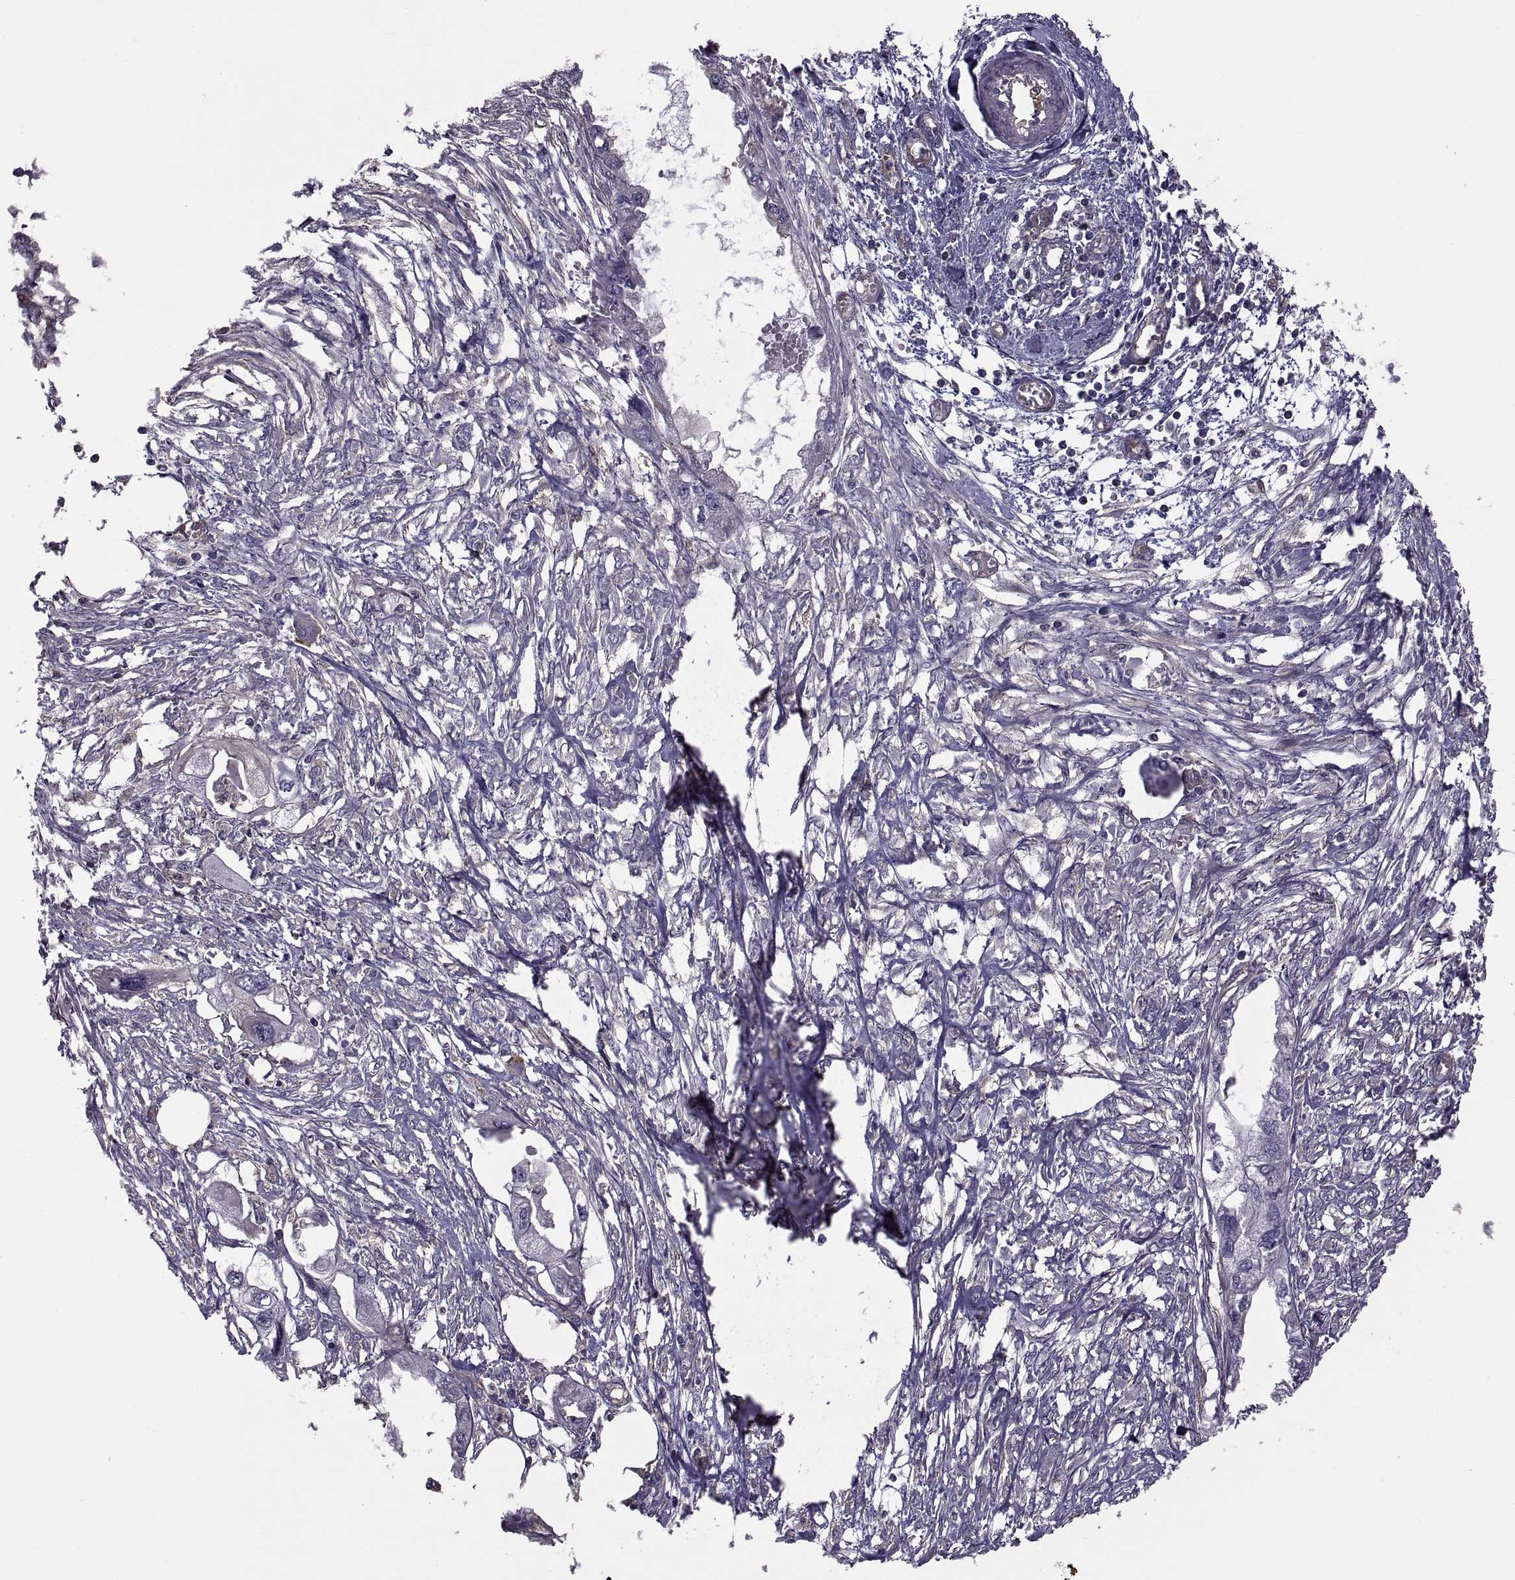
{"staining": {"intensity": "negative", "quantity": "none", "location": "none"}, "tissue": "endometrial cancer", "cell_type": "Tumor cells", "image_type": "cancer", "snomed": [{"axis": "morphology", "description": "Adenocarcinoma, NOS"}, {"axis": "morphology", "description": "Adenocarcinoma, metastatic, NOS"}, {"axis": "topography", "description": "Adipose tissue"}, {"axis": "topography", "description": "Endometrium"}], "caption": "IHC of human endometrial cancer (metastatic adenocarcinoma) demonstrates no positivity in tumor cells.", "gene": "MYH9", "patient": {"sex": "female", "age": 67}}